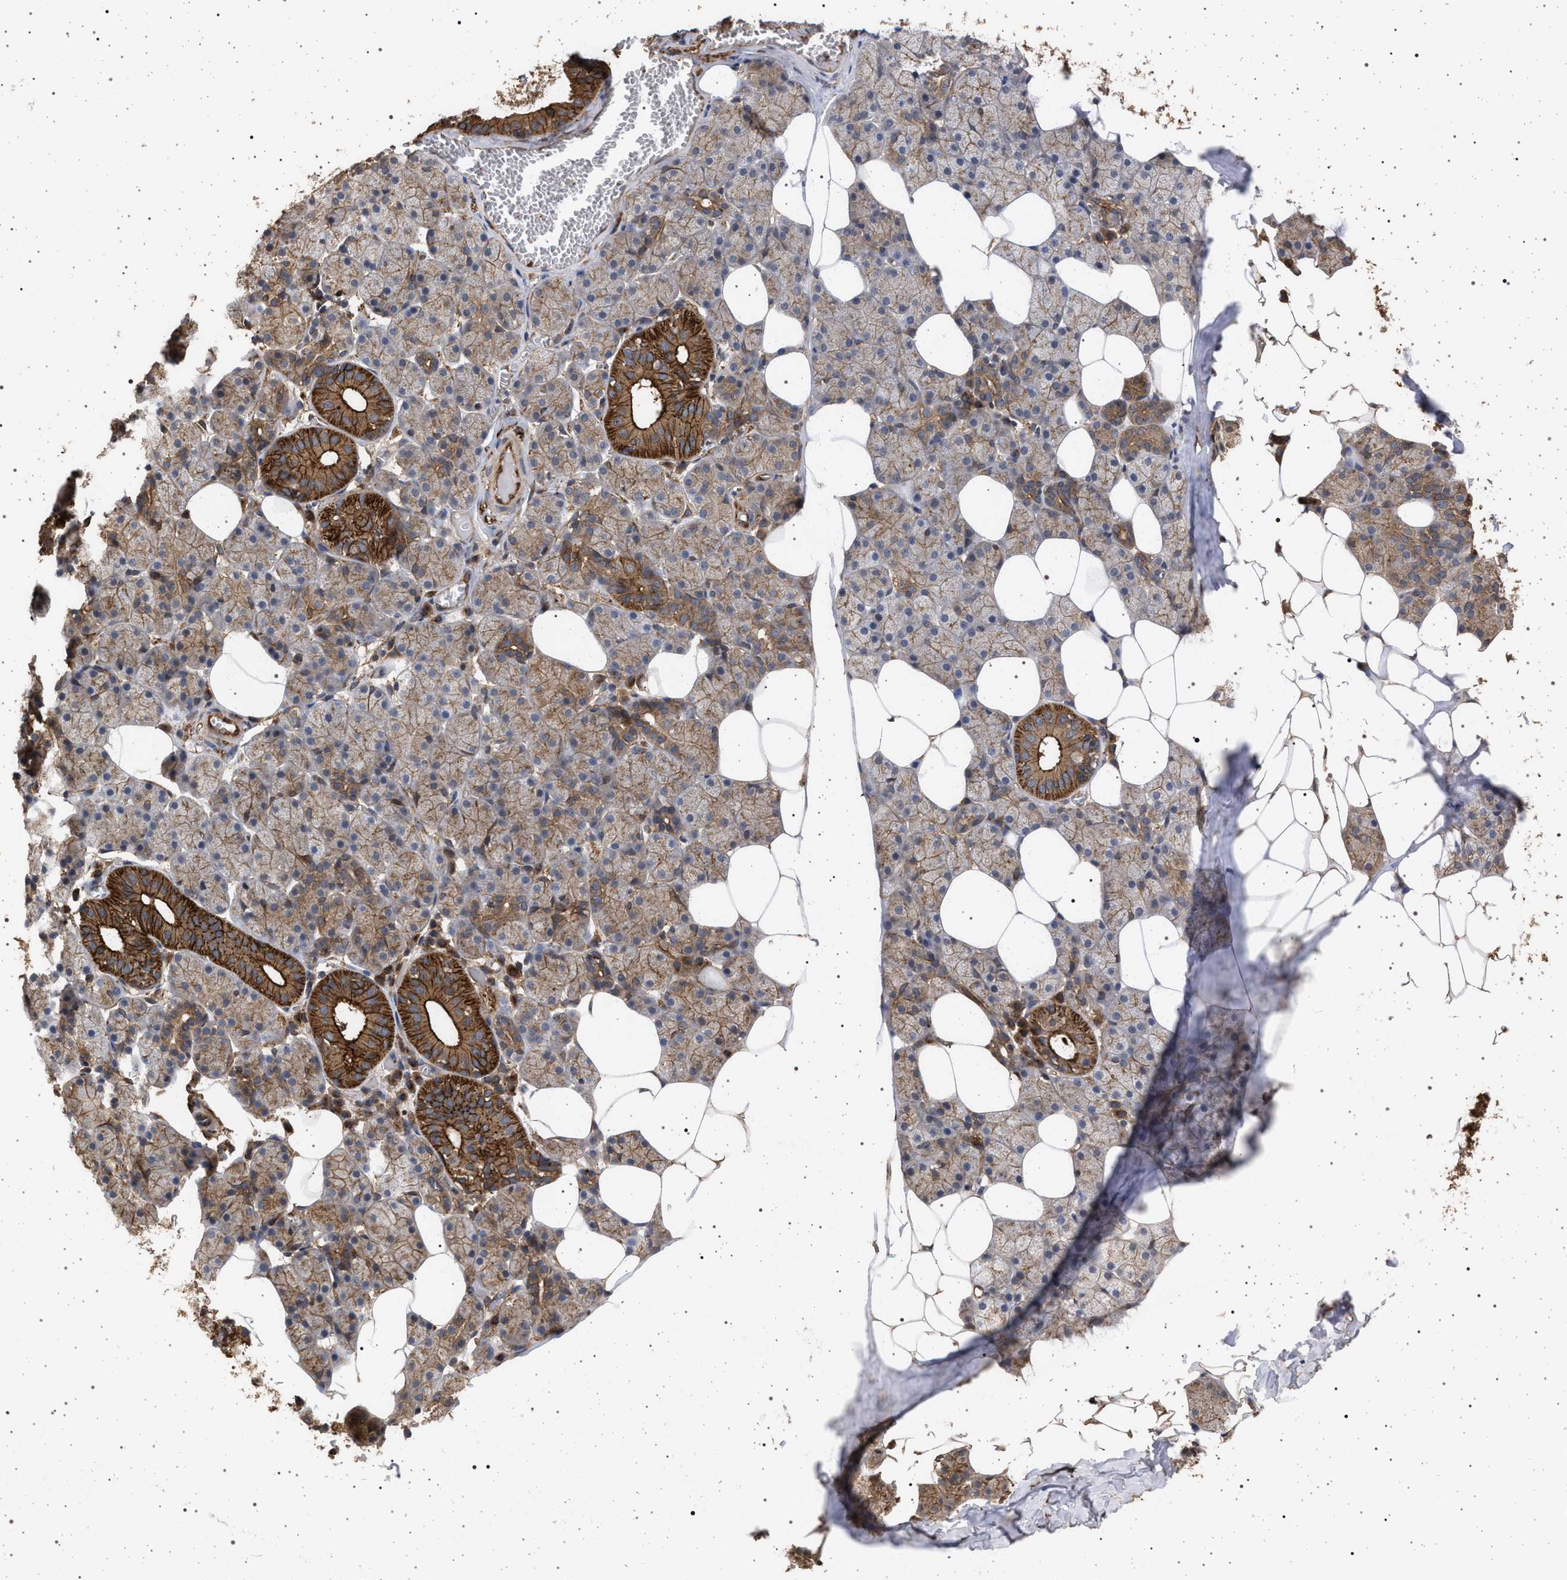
{"staining": {"intensity": "strong", "quantity": ">75%", "location": "cytoplasmic/membranous"}, "tissue": "salivary gland", "cell_type": "Glandular cells", "image_type": "normal", "snomed": [{"axis": "morphology", "description": "Normal tissue, NOS"}, {"axis": "topography", "description": "Salivary gland"}], "caption": "A micrograph of salivary gland stained for a protein demonstrates strong cytoplasmic/membranous brown staining in glandular cells. The protein of interest is shown in brown color, while the nuclei are stained blue.", "gene": "IFT20", "patient": {"sex": "female", "age": 33}}